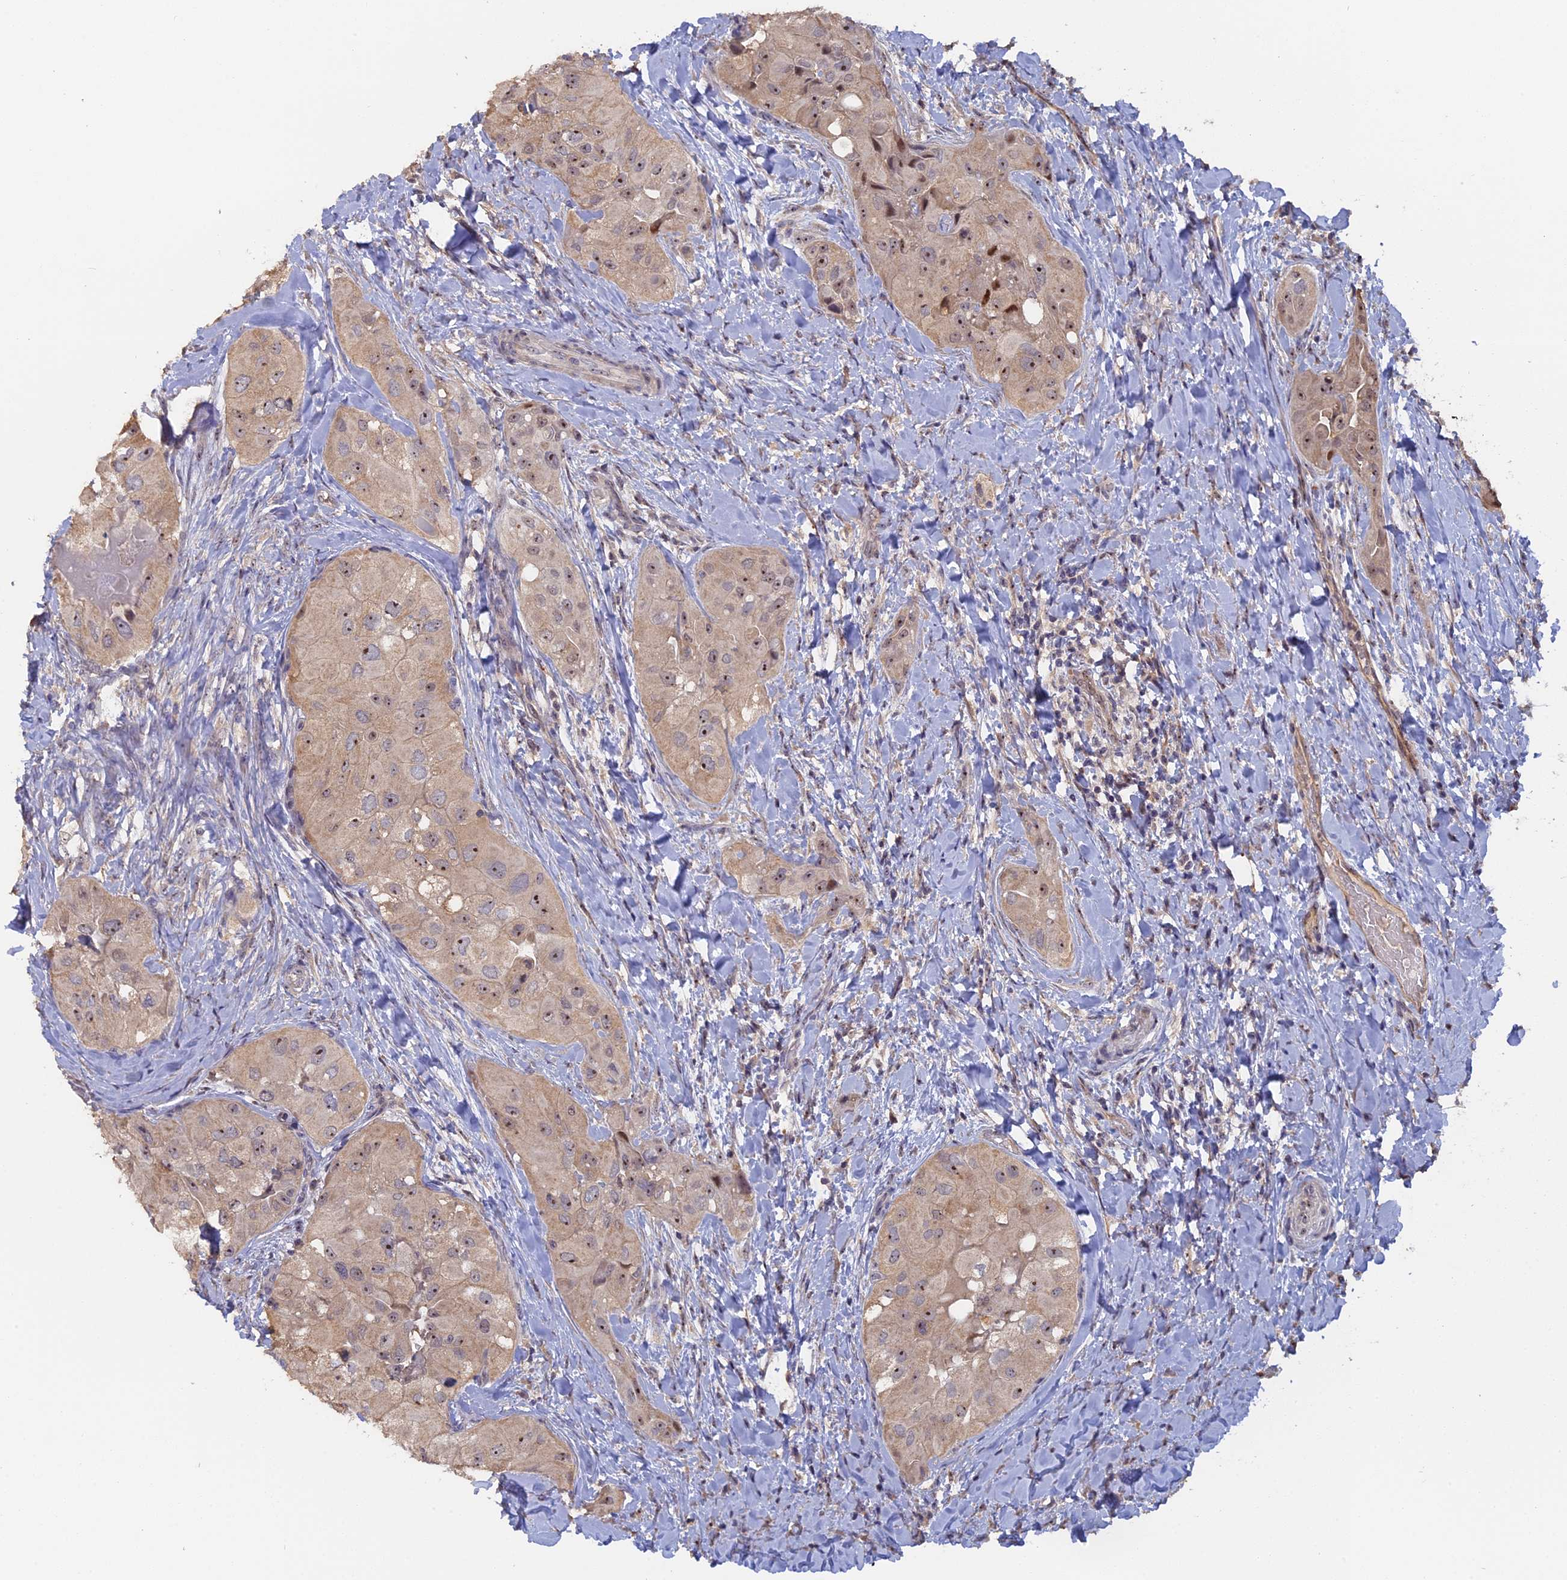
{"staining": {"intensity": "moderate", "quantity": "25%-75%", "location": "nuclear"}, "tissue": "thyroid cancer", "cell_type": "Tumor cells", "image_type": "cancer", "snomed": [{"axis": "morphology", "description": "Normal tissue, NOS"}, {"axis": "morphology", "description": "Papillary adenocarcinoma, NOS"}, {"axis": "topography", "description": "Thyroid gland"}], "caption": "About 25%-75% of tumor cells in human thyroid cancer (papillary adenocarcinoma) show moderate nuclear protein staining as visualized by brown immunohistochemical staining.", "gene": "FAM98C", "patient": {"sex": "female", "age": 59}}